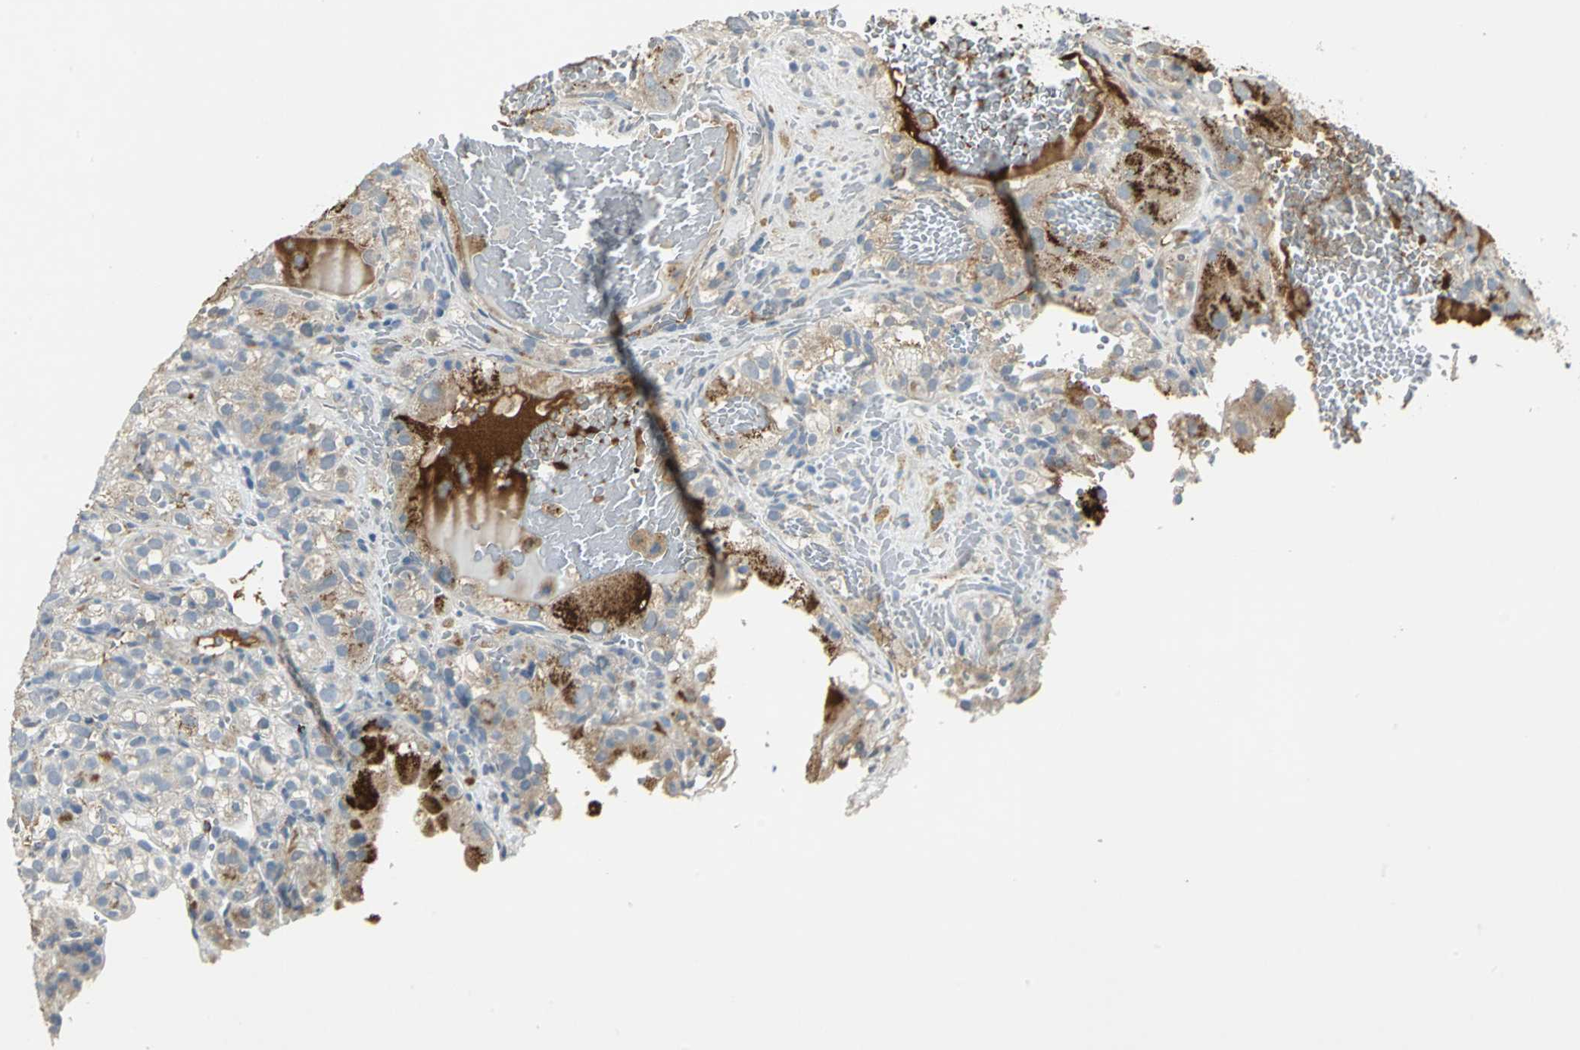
{"staining": {"intensity": "strong", "quantity": "<25%", "location": "cytoplasmic/membranous"}, "tissue": "renal cancer", "cell_type": "Tumor cells", "image_type": "cancer", "snomed": [{"axis": "morphology", "description": "Normal tissue, NOS"}, {"axis": "morphology", "description": "Adenocarcinoma, NOS"}, {"axis": "topography", "description": "Kidney"}], "caption": "Immunohistochemistry (IHC) (DAB) staining of renal cancer exhibits strong cytoplasmic/membranous protein expression in about <25% of tumor cells.", "gene": "PROC", "patient": {"sex": "male", "age": 61}}